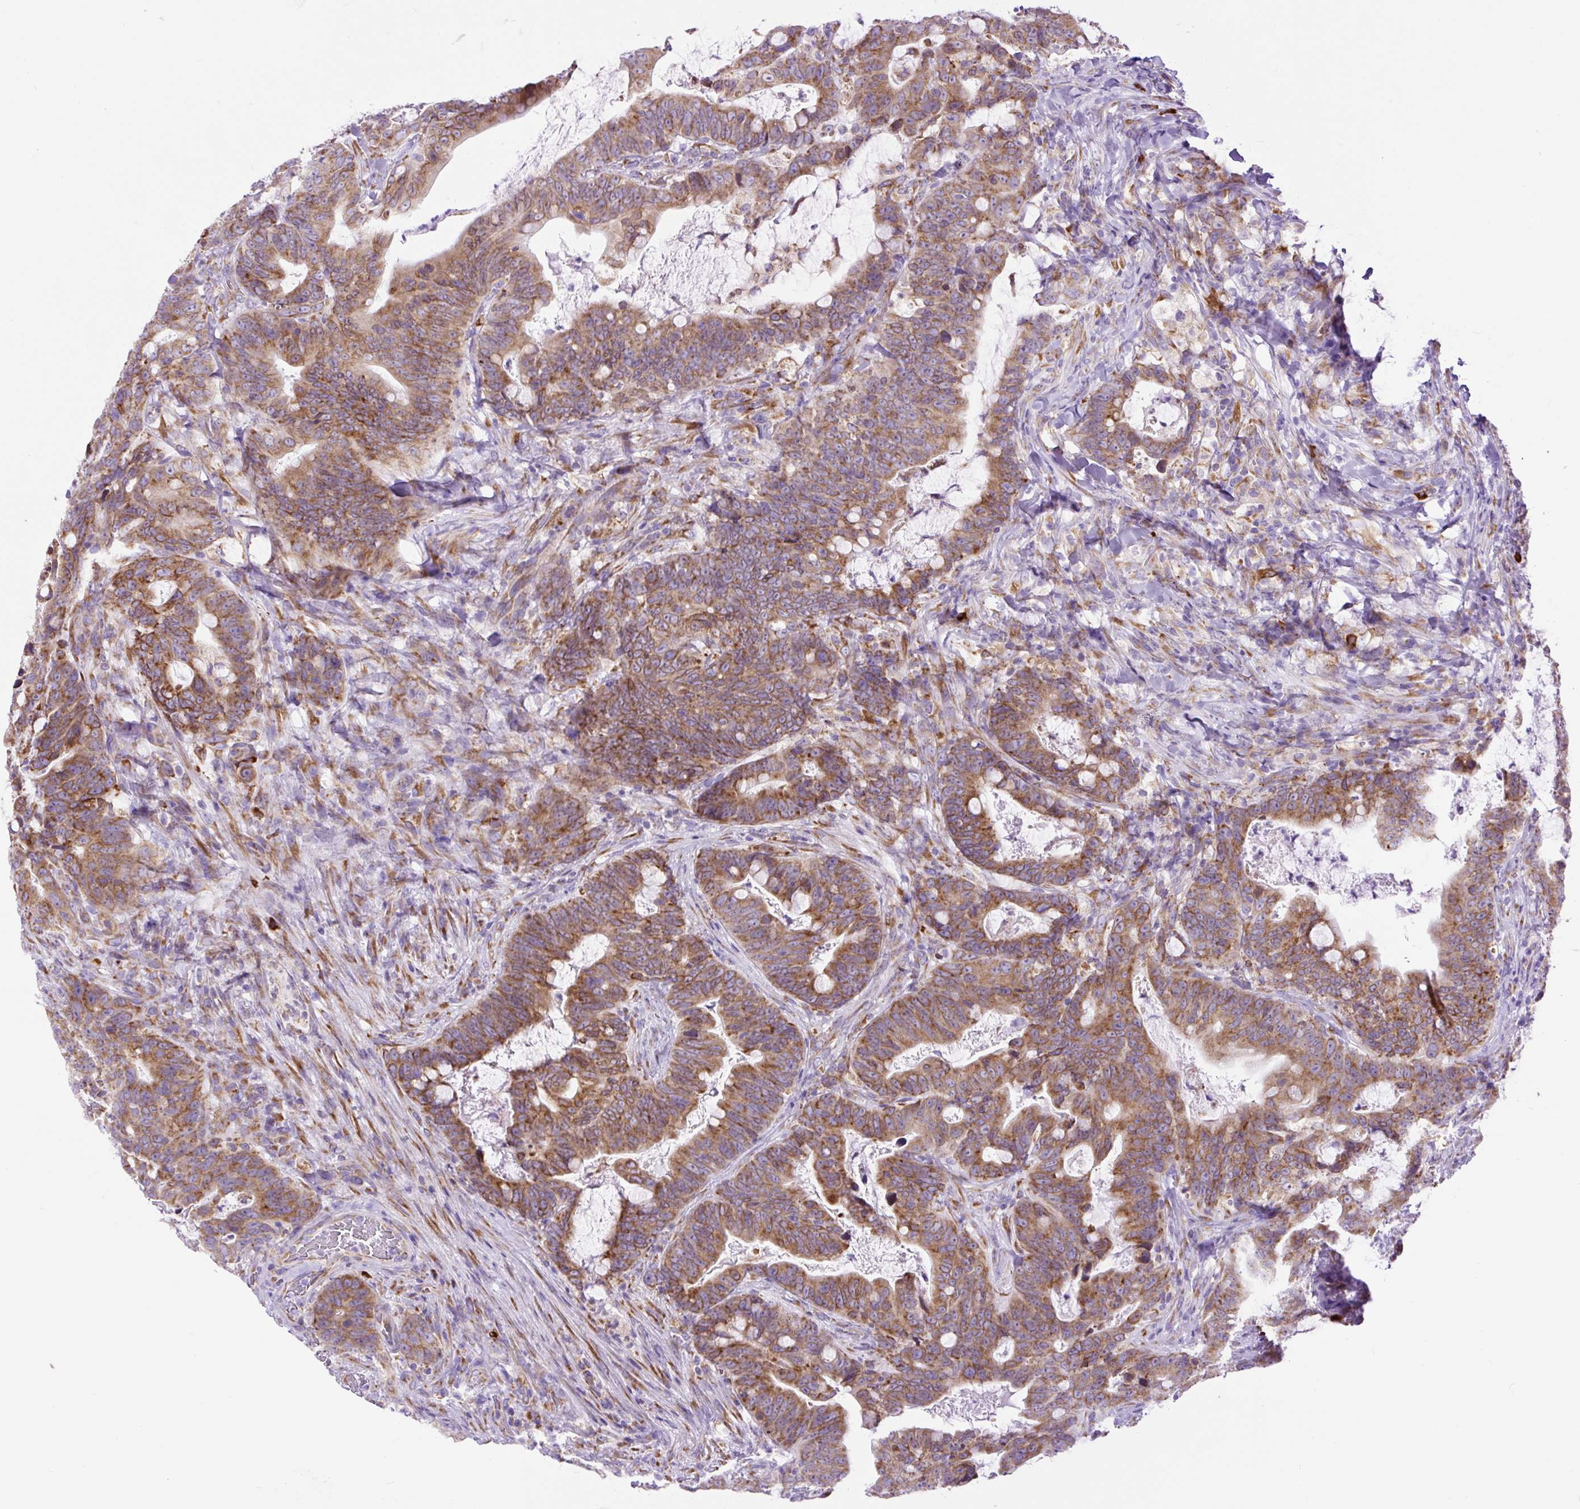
{"staining": {"intensity": "moderate", "quantity": ">75%", "location": "cytoplasmic/membranous"}, "tissue": "colorectal cancer", "cell_type": "Tumor cells", "image_type": "cancer", "snomed": [{"axis": "morphology", "description": "Adenocarcinoma, NOS"}, {"axis": "topography", "description": "Colon"}], "caption": "Tumor cells show medium levels of moderate cytoplasmic/membranous positivity in about >75% of cells in colorectal cancer.", "gene": "DDOST", "patient": {"sex": "female", "age": 82}}